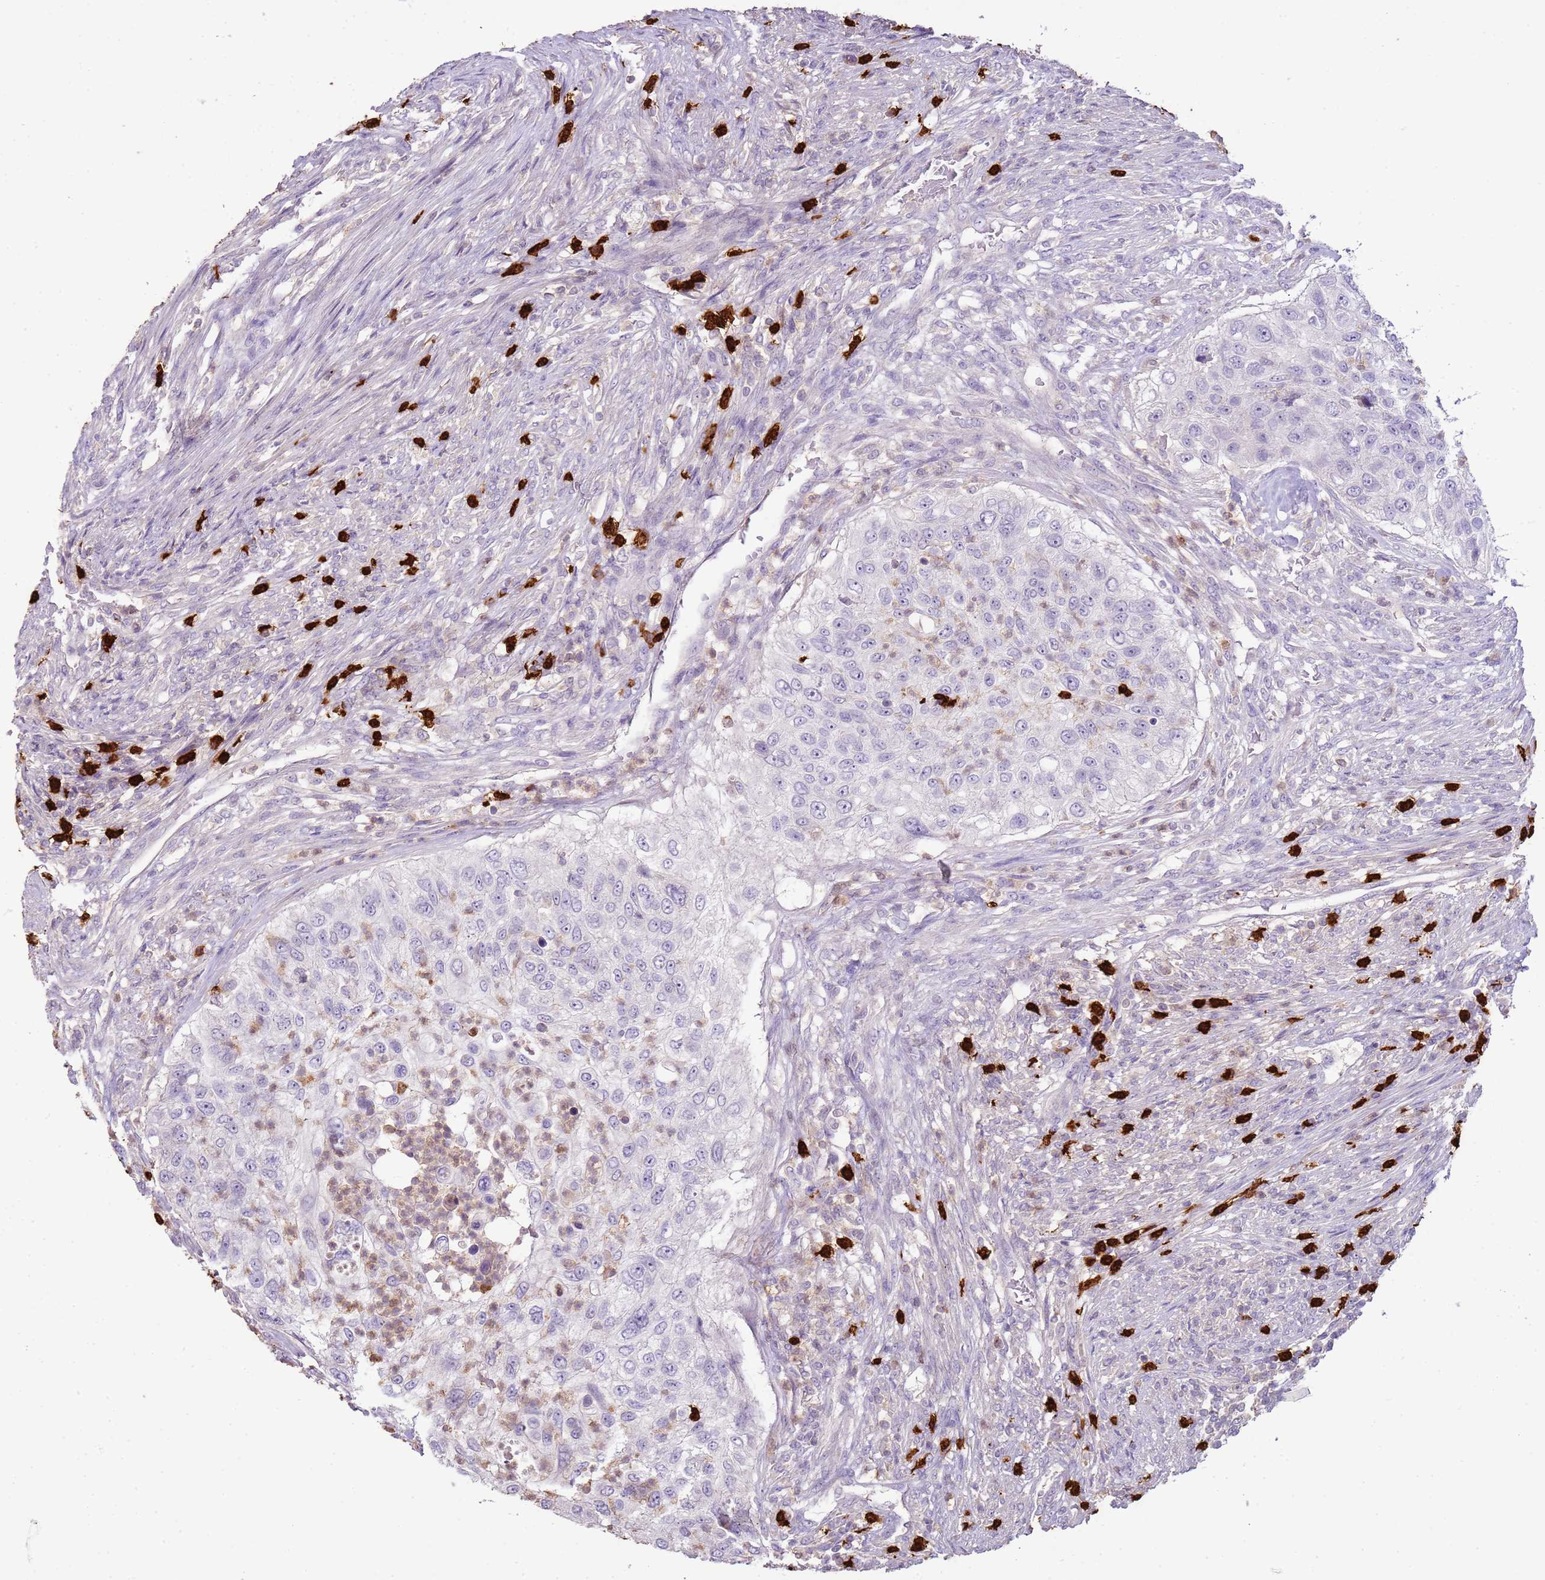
{"staining": {"intensity": "negative", "quantity": "none", "location": "none"}, "tissue": "urothelial cancer", "cell_type": "Tumor cells", "image_type": "cancer", "snomed": [{"axis": "morphology", "description": "Urothelial carcinoma, High grade"}, {"axis": "topography", "description": "Urinary bladder"}], "caption": "There is no significant staining in tumor cells of urothelial carcinoma (high-grade). (Brightfield microscopy of DAB (3,3'-diaminobenzidine) immunohistochemistry at high magnification).", "gene": "IL2RG", "patient": {"sex": "female", "age": 60}}